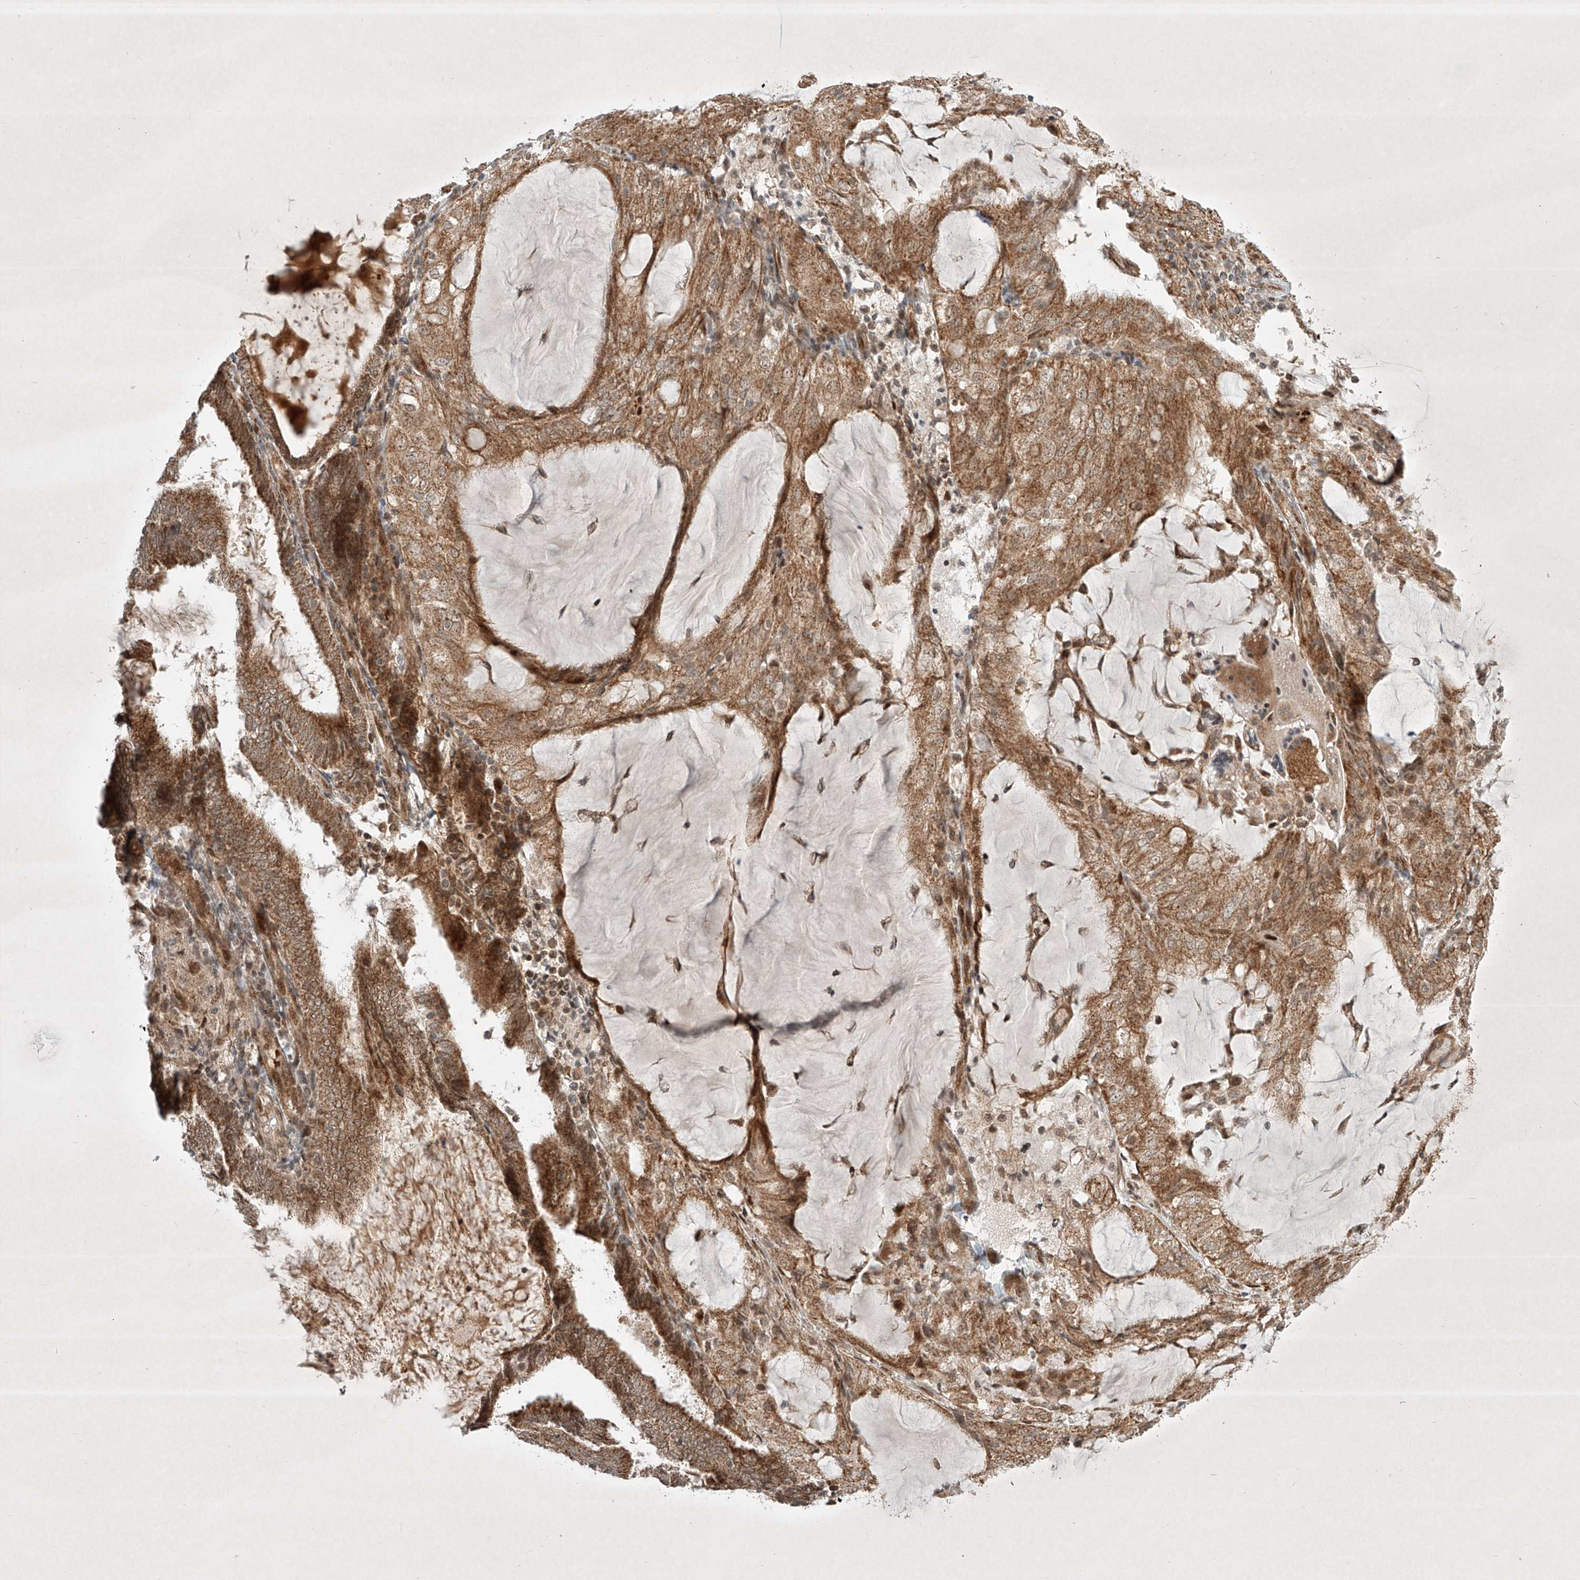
{"staining": {"intensity": "moderate", "quantity": ">75%", "location": "cytoplasmic/membranous"}, "tissue": "endometrial cancer", "cell_type": "Tumor cells", "image_type": "cancer", "snomed": [{"axis": "morphology", "description": "Adenocarcinoma, NOS"}, {"axis": "topography", "description": "Endometrium"}], "caption": "Brown immunohistochemical staining in human adenocarcinoma (endometrial) displays moderate cytoplasmic/membranous staining in approximately >75% of tumor cells.", "gene": "EPG5", "patient": {"sex": "female", "age": 81}}